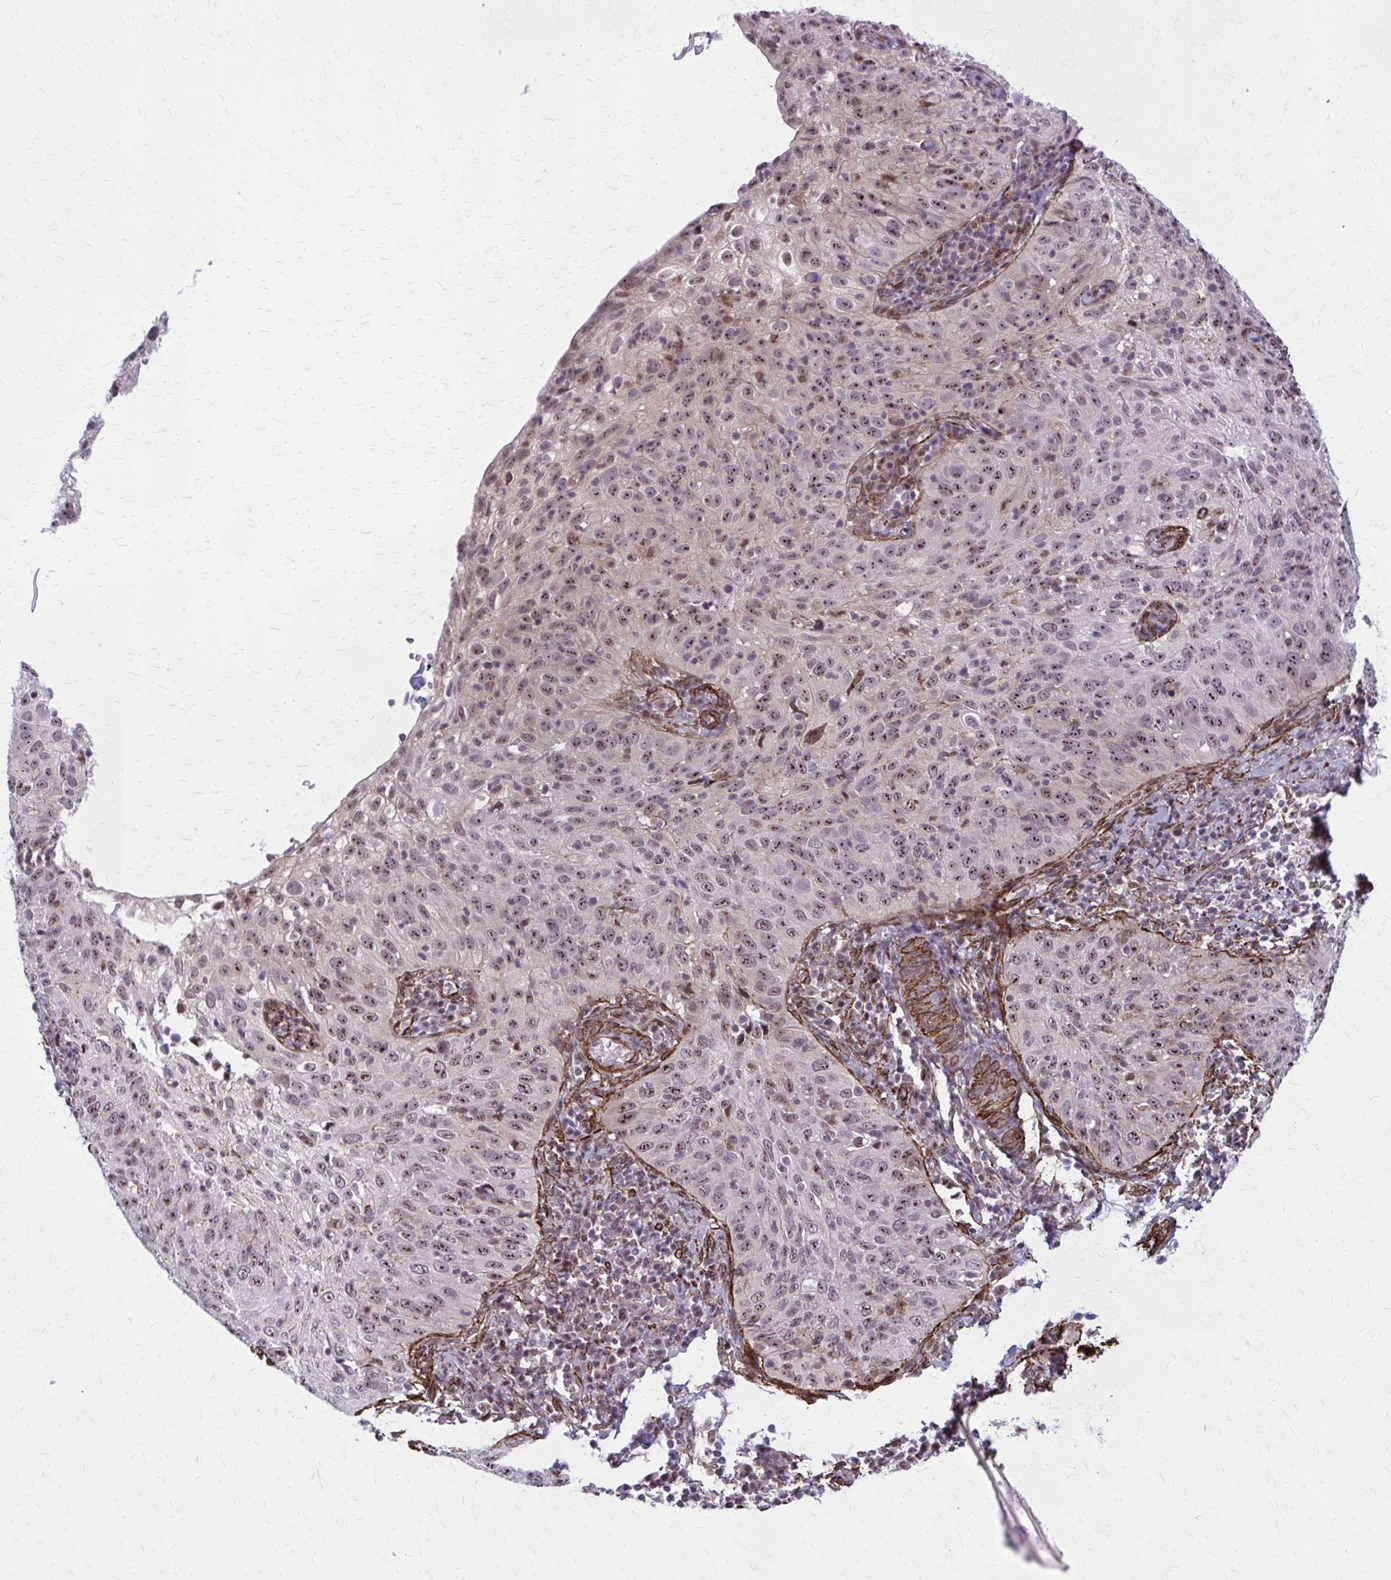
{"staining": {"intensity": "moderate", "quantity": ">75%", "location": "nuclear"}, "tissue": "cervical cancer", "cell_type": "Tumor cells", "image_type": "cancer", "snomed": [{"axis": "morphology", "description": "Squamous cell carcinoma, NOS"}, {"axis": "topography", "description": "Cervix"}], "caption": "Immunohistochemistry image of human squamous cell carcinoma (cervical) stained for a protein (brown), which reveals medium levels of moderate nuclear expression in approximately >75% of tumor cells.", "gene": "NRBF2", "patient": {"sex": "female", "age": 52}}